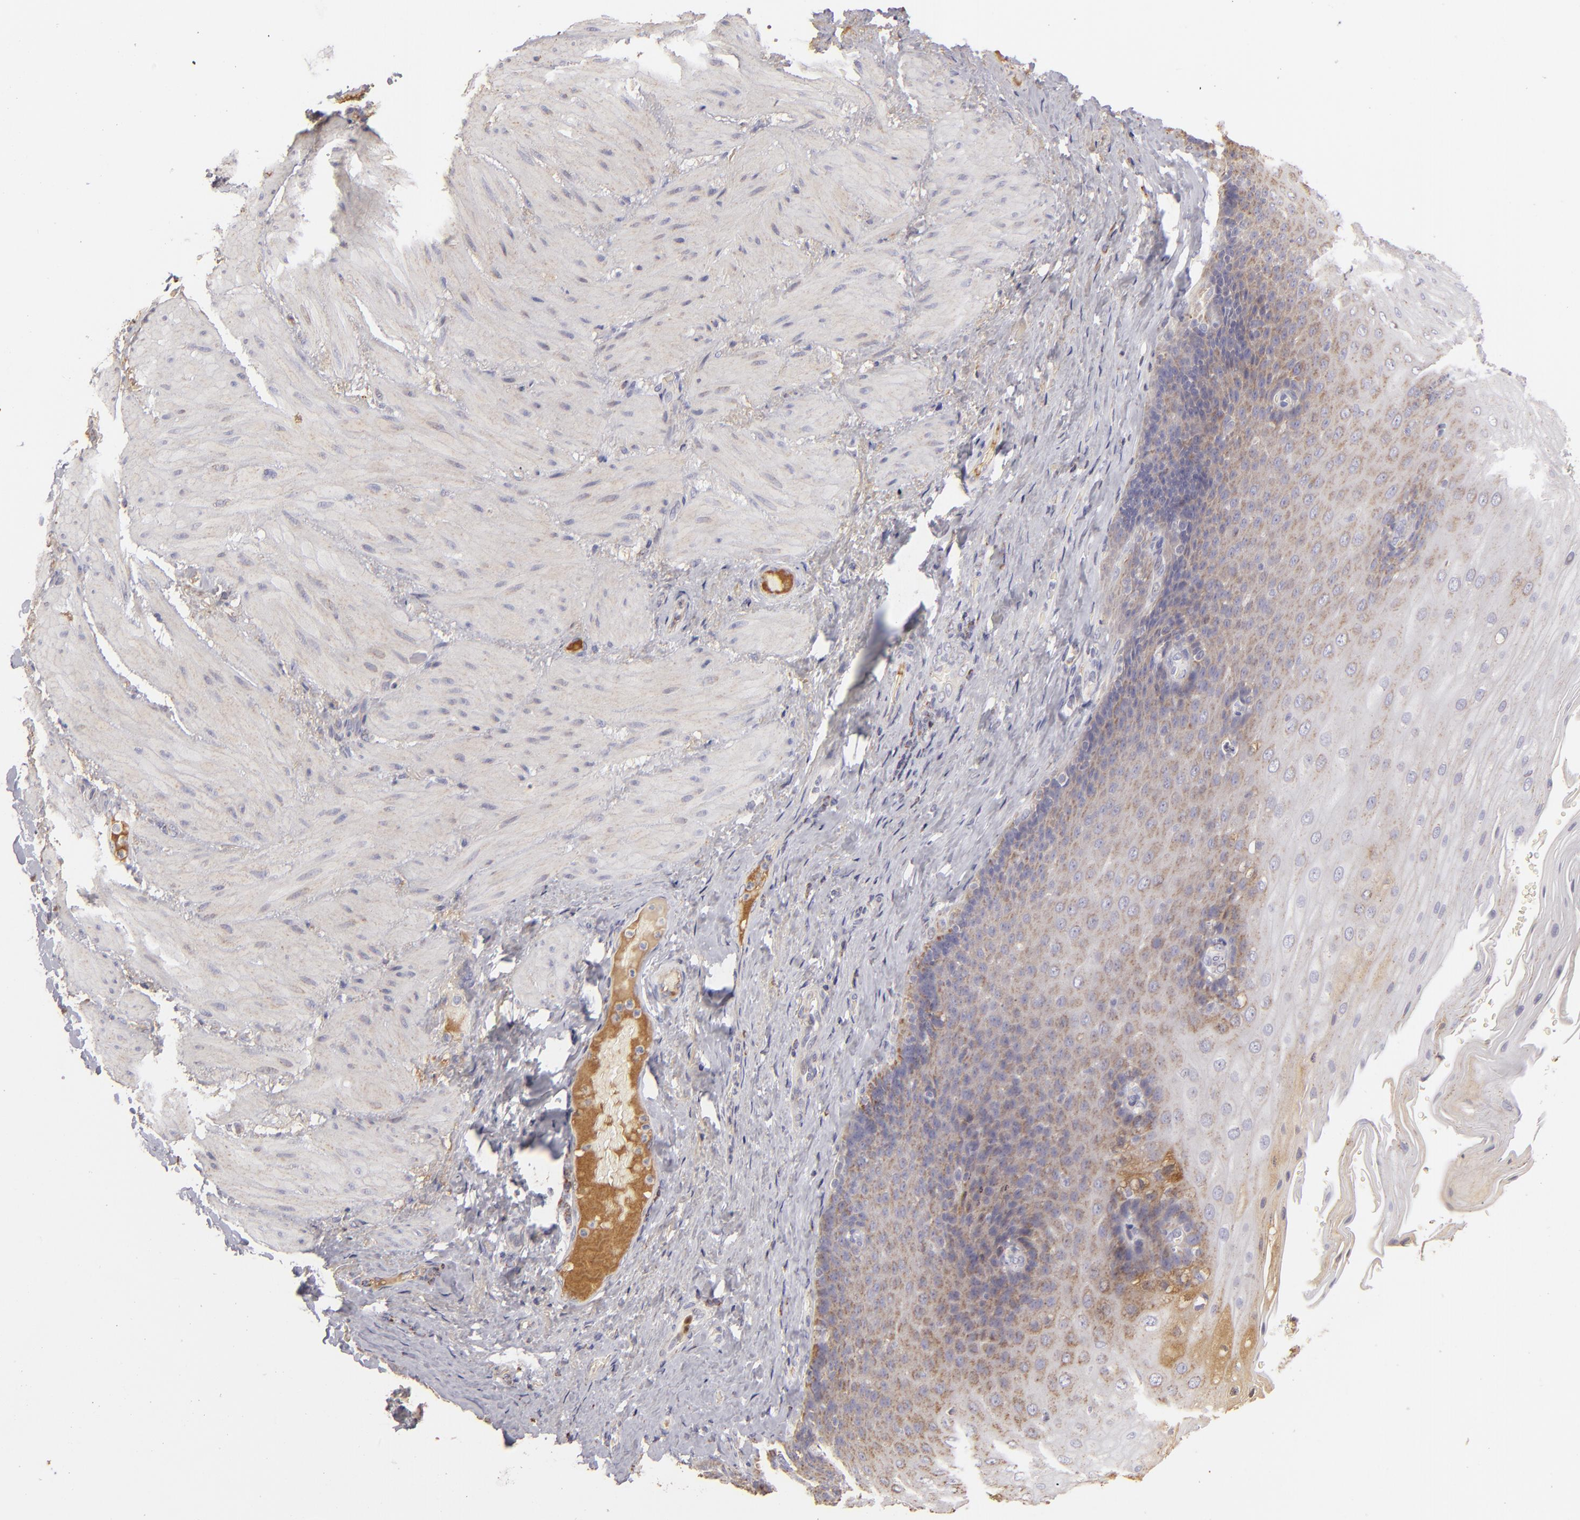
{"staining": {"intensity": "moderate", "quantity": "25%-75%", "location": "cytoplasmic/membranous"}, "tissue": "esophagus", "cell_type": "Squamous epithelial cells", "image_type": "normal", "snomed": [{"axis": "morphology", "description": "Normal tissue, NOS"}, {"axis": "topography", "description": "Esophagus"}], "caption": "Immunohistochemical staining of normal human esophagus displays 25%-75% levels of moderate cytoplasmic/membranous protein expression in approximately 25%-75% of squamous epithelial cells.", "gene": "CFB", "patient": {"sex": "male", "age": 62}}